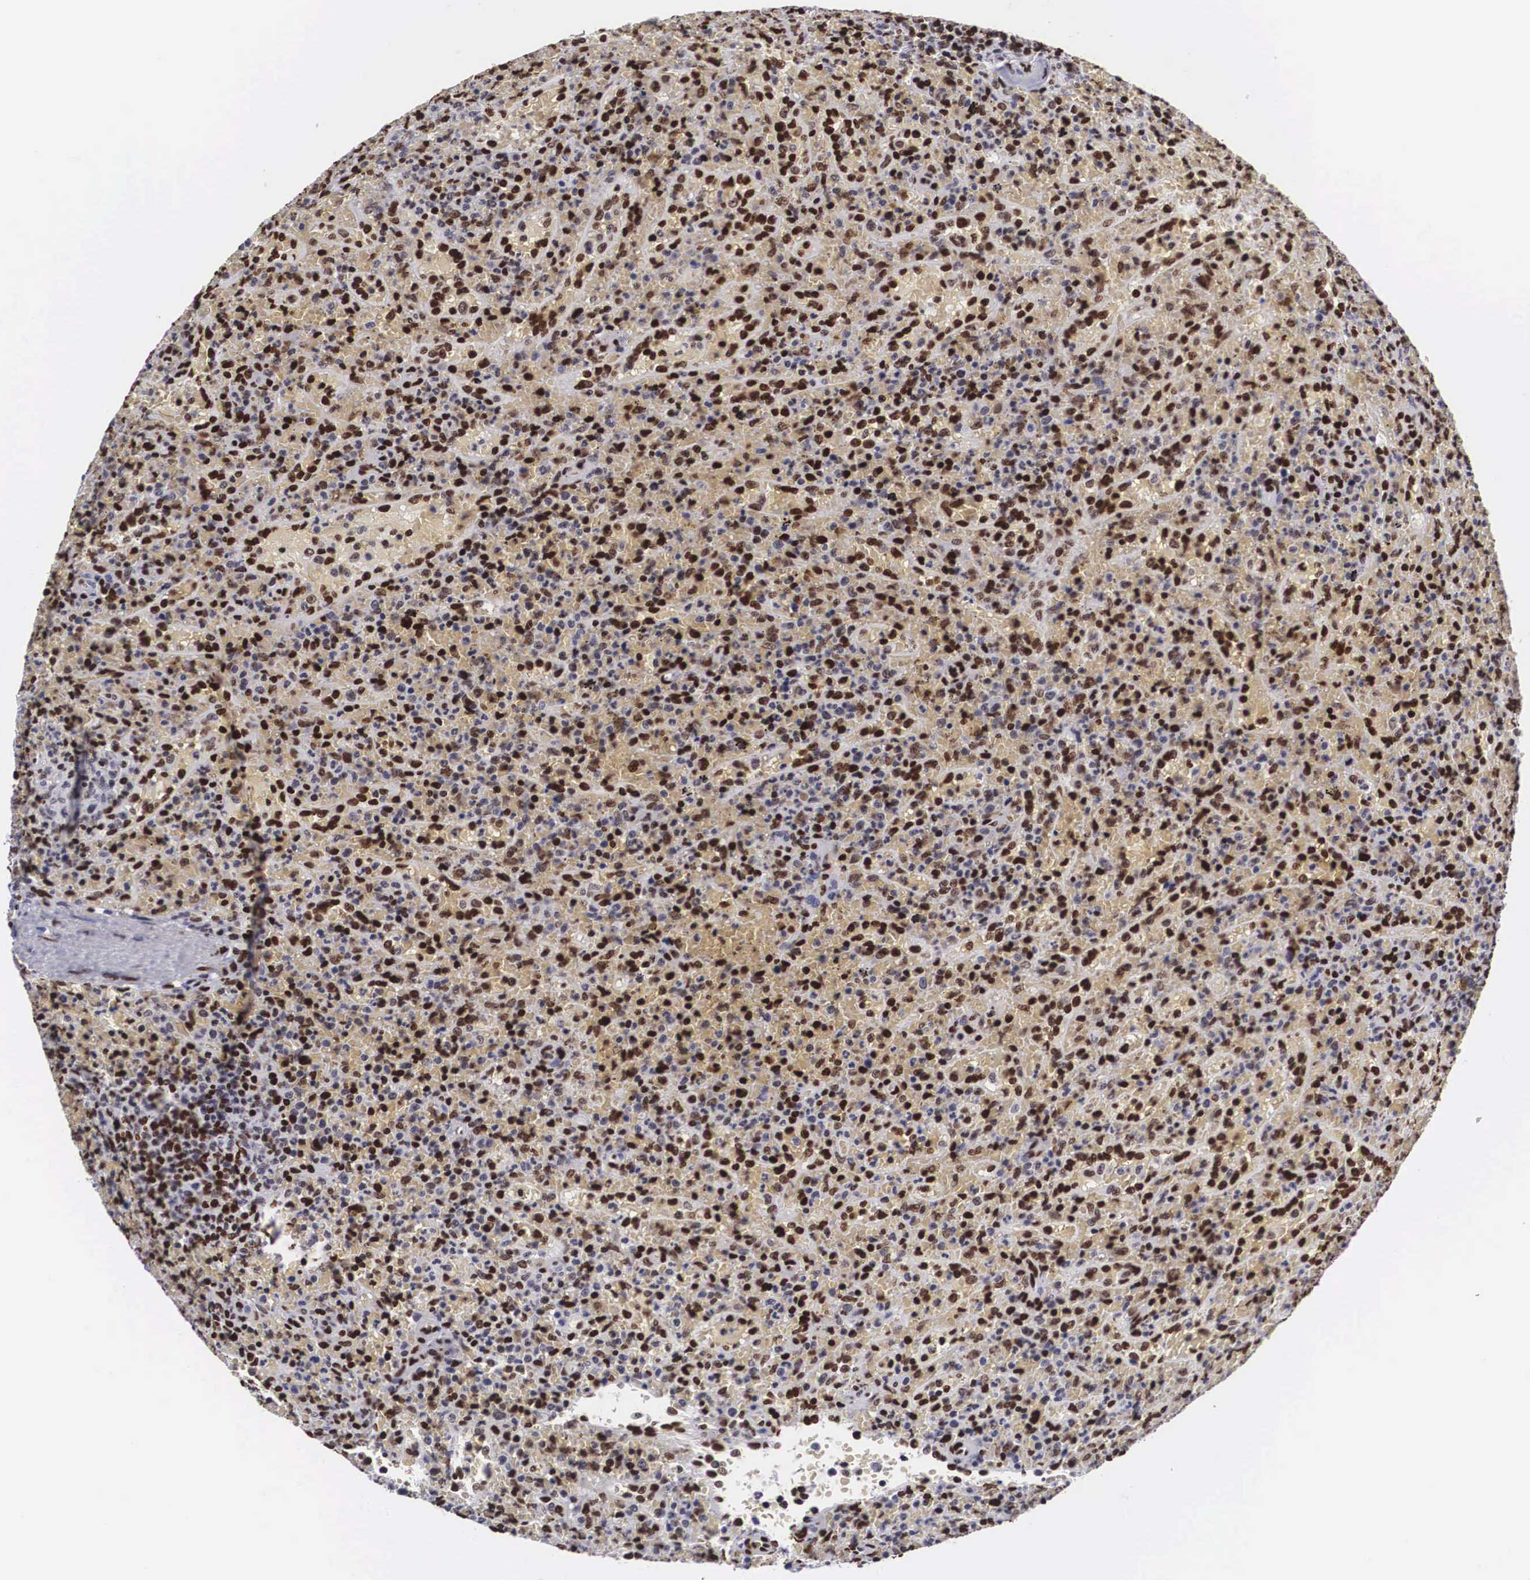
{"staining": {"intensity": "strong", "quantity": ">75%", "location": "nuclear"}, "tissue": "lymphoma", "cell_type": "Tumor cells", "image_type": "cancer", "snomed": [{"axis": "morphology", "description": "Malignant lymphoma, non-Hodgkin's type, High grade"}, {"axis": "topography", "description": "Spleen"}, {"axis": "topography", "description": "Lymph node"}], "caption": "A micrograph of human lymphoma stained for a protein demonstrates strong nuclear brown staining in tumor cells. Using DAB (brown) and hematoxylin (blue) stains, captured at high magnification using brightfield microscopy.", "gene": "MECP2", "patient": {"sex": "female", "age": 70}}